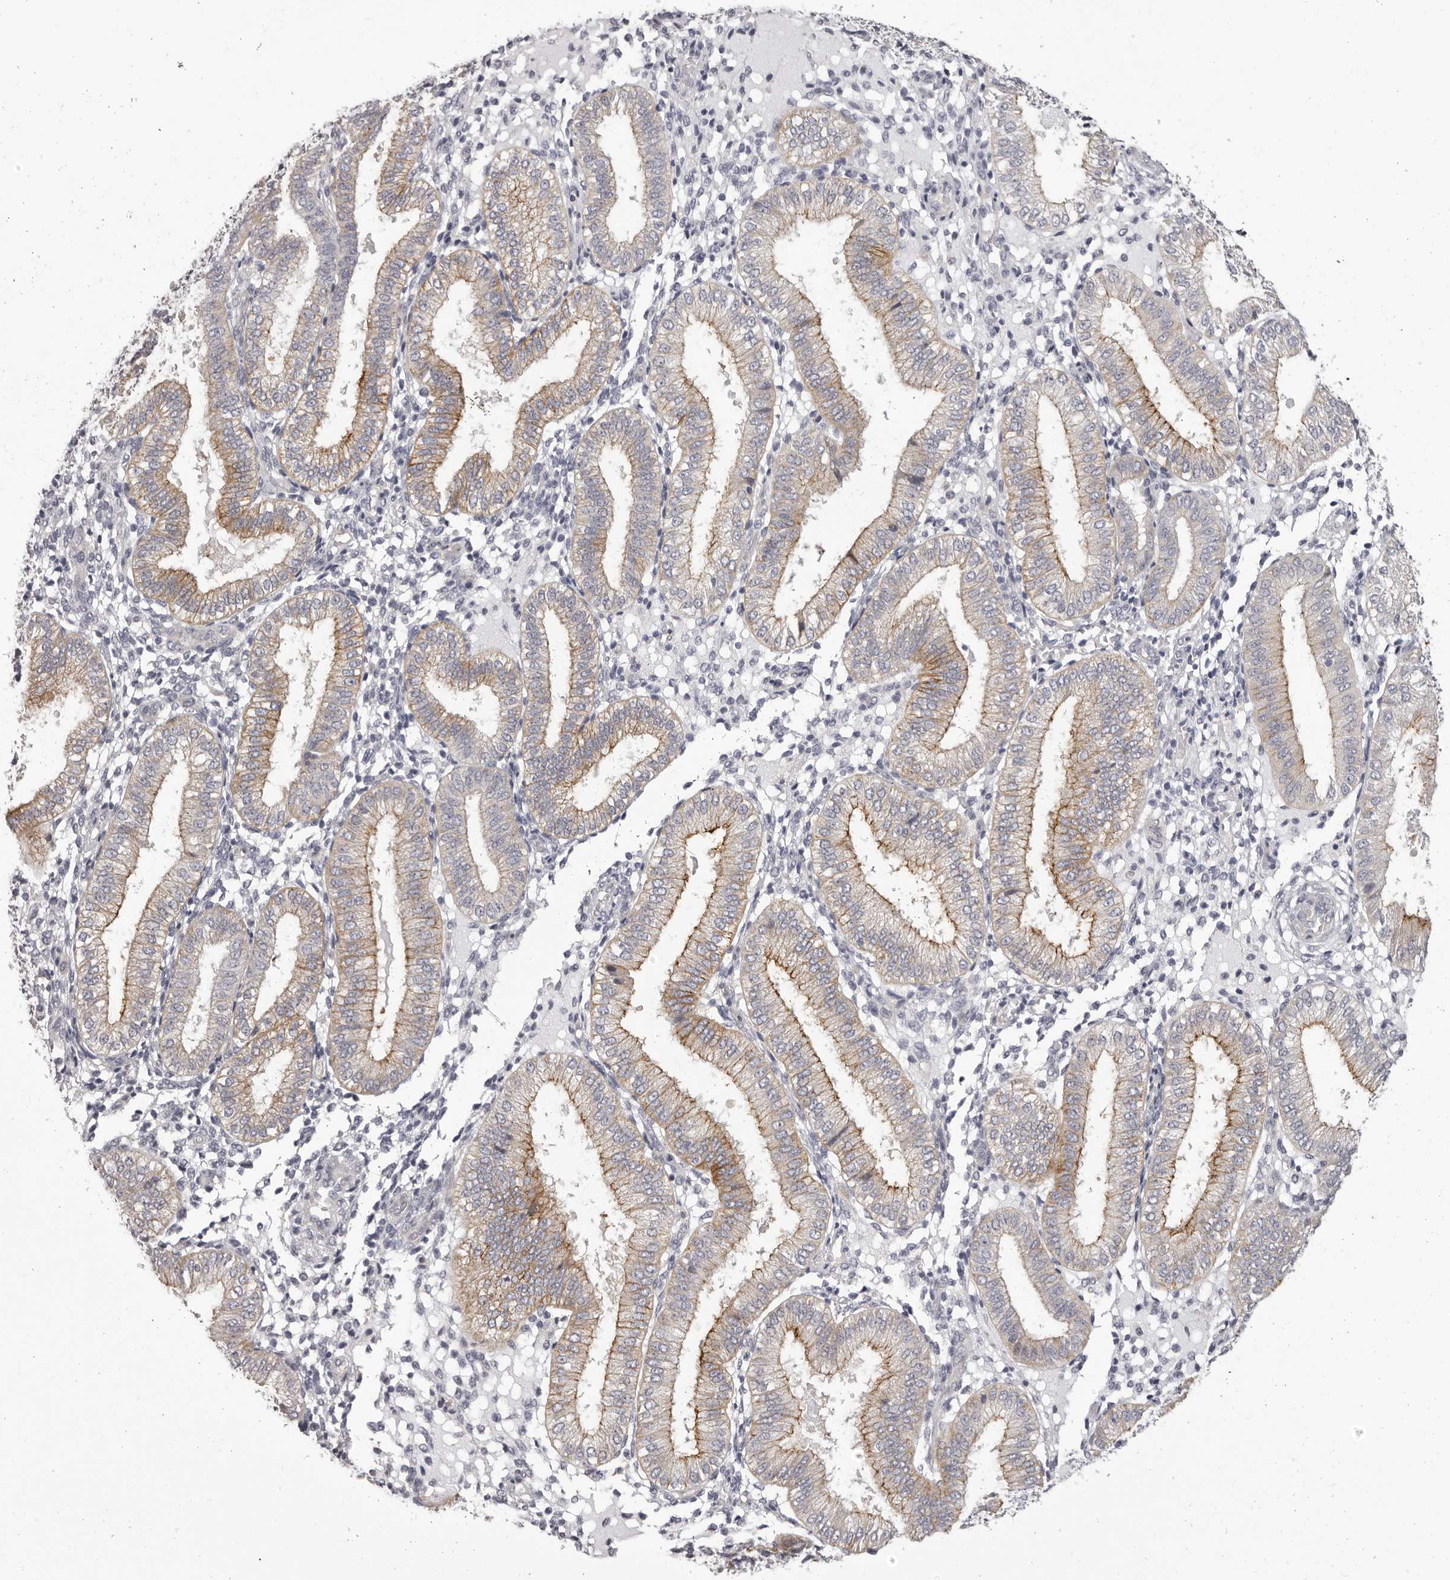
{"staining": {"intensity": "negative", "quantity": "none", "location": "none"}, "tissue": "endometrium", "cell_type": "Cells in endometrial stroma", "image_type": "normal", "snomed": [{"axis": "morphology", "description": "Normal tissue, NOS"}, {"axis": "topography", "description": "Endometrium"}], "caption": "This is an IHC micrograph of benign human endometrium. There is no staining in cells in endometrial stroma.", "gene": "OTUD3", "patient": {"sex": "female", "age": 39}}